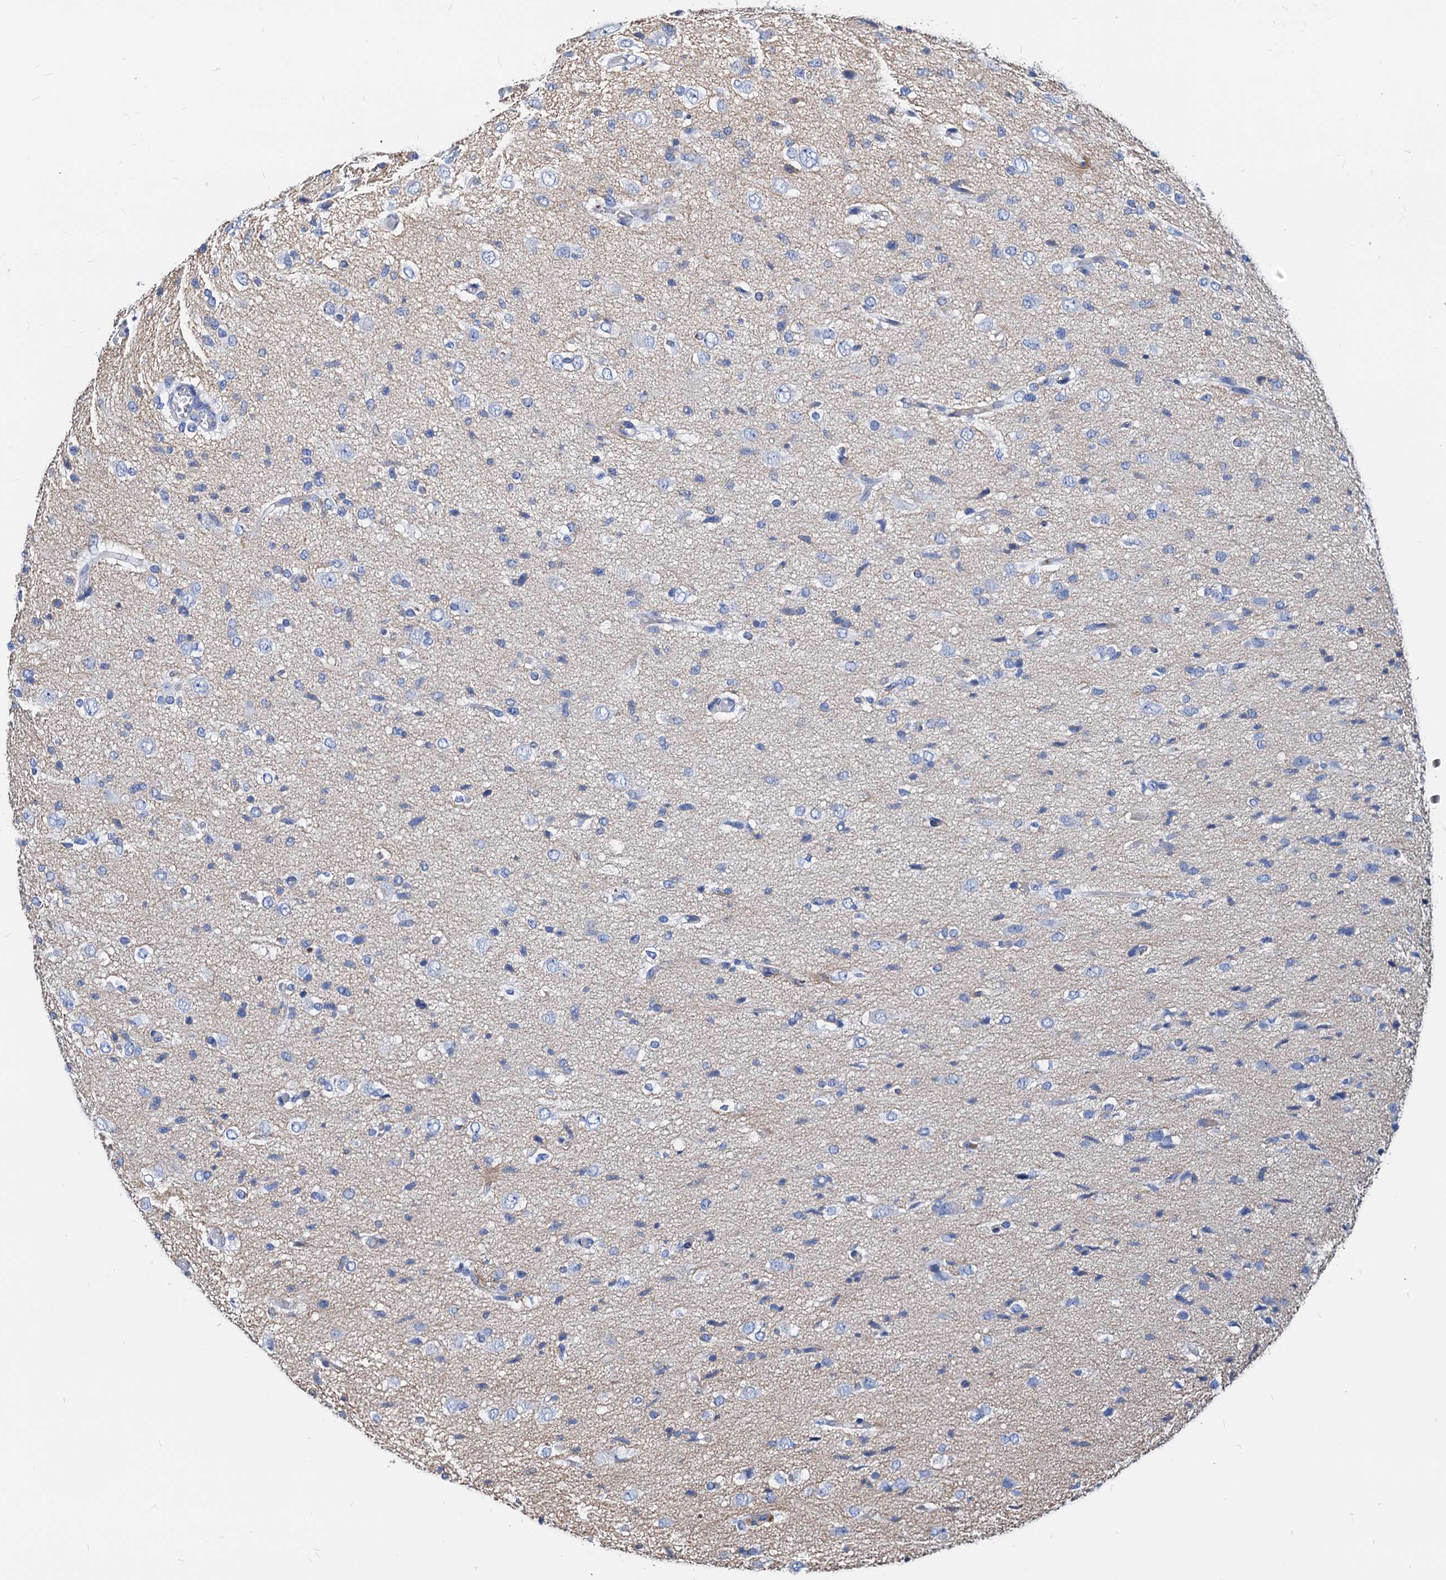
{"staining": {"intensity": "negative", "quantity": "none", "location": "none"}, "tissue": "glioma", "cell_type": "Tumor cells", "image_type": "cancer", "snomed": [{"axis": "morphology", "description": "Glioma, malignant, High grade"}, {"axis": "topography", "description": "Brain"}], "caption": "IHC micrograph of malignant glioma (high-grade) stained for a protein (brown), which reveals no positivity in tumor cells.", "gene": "LCP2", "patient": {"sex": "female", "age": 59}}